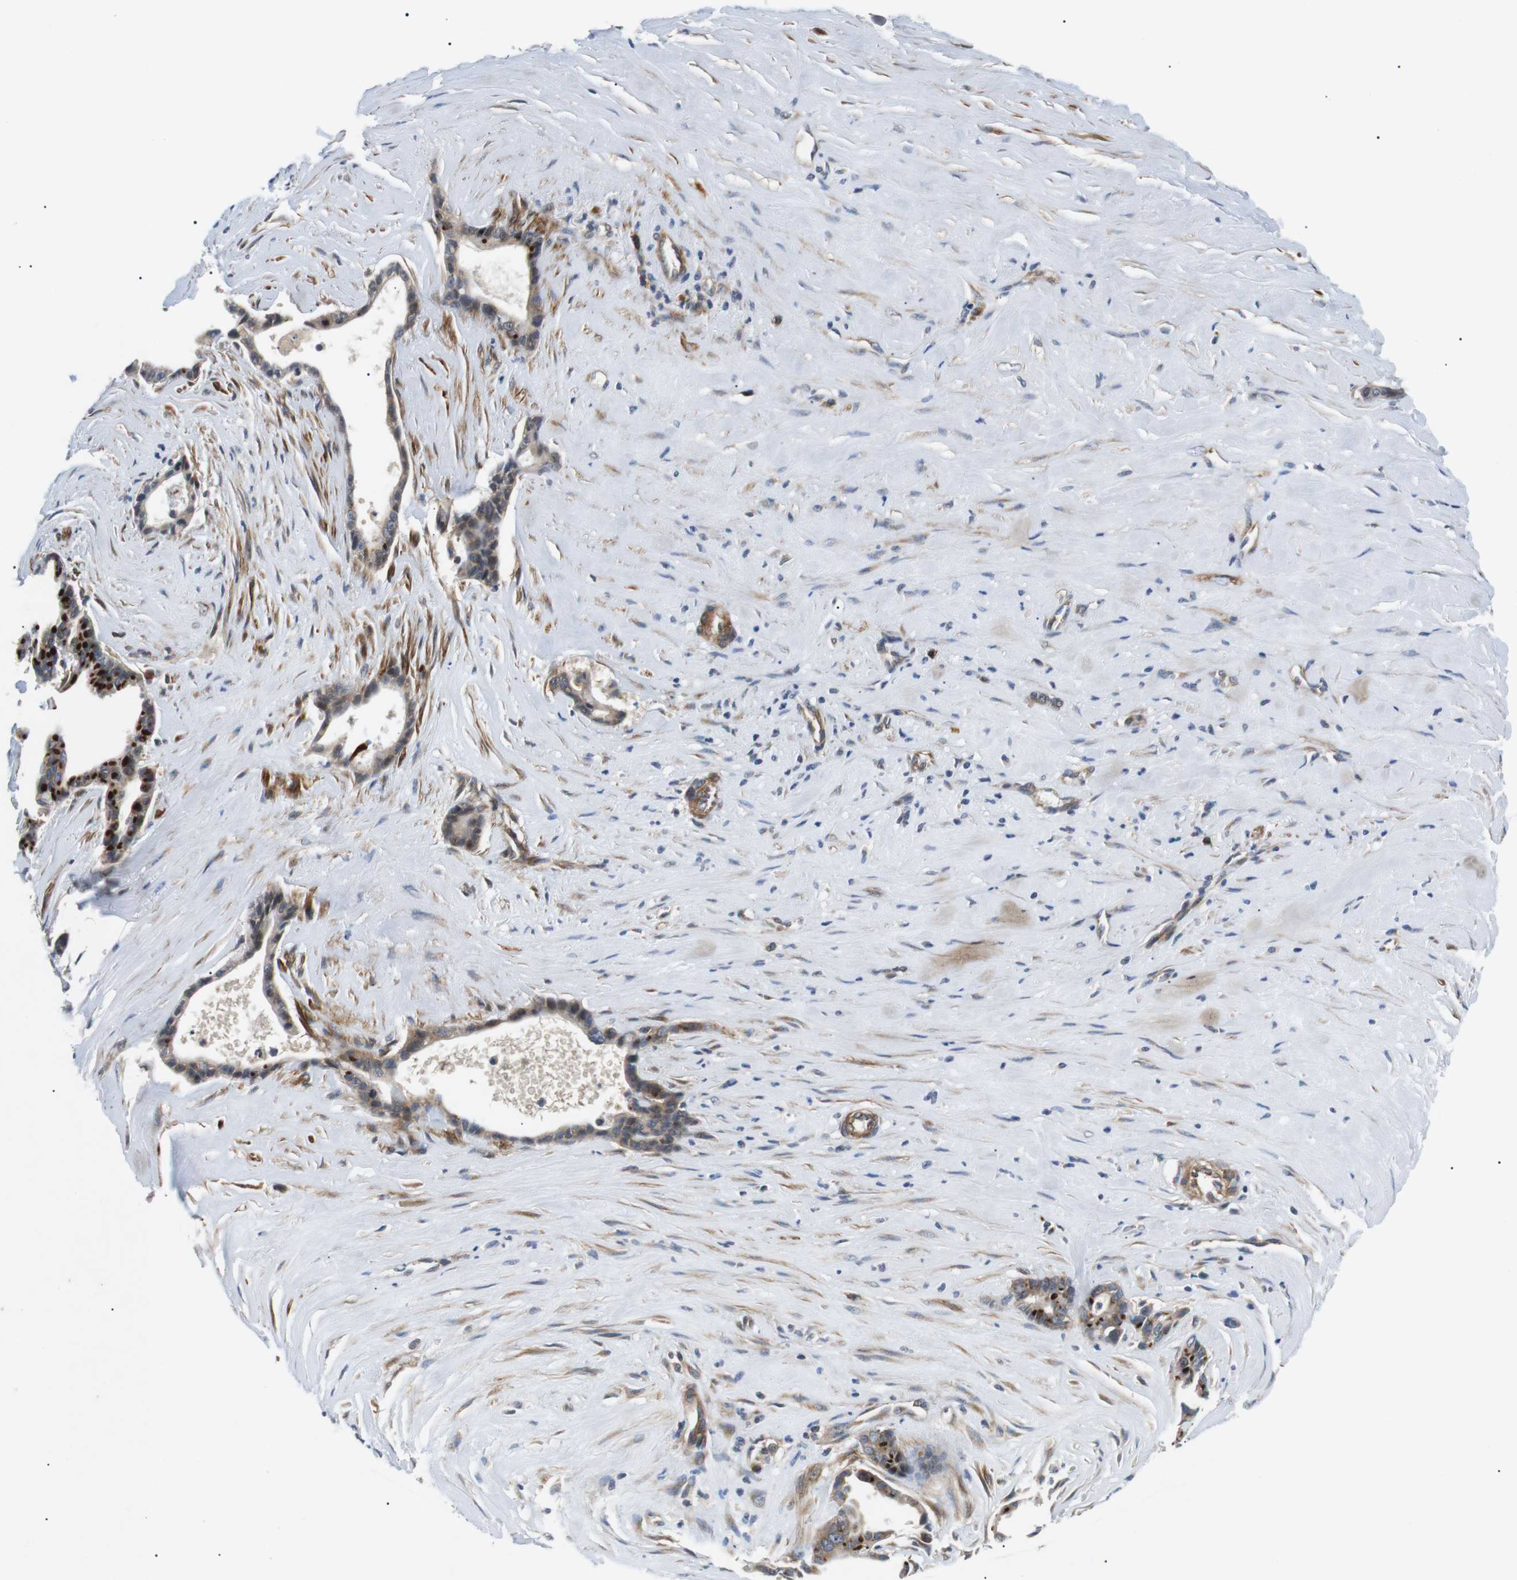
{"staining": {"intensity": "moderate", "quantity": ">75%", "location": "cytoplasmic/membranous"}, "tissue": "liver cancer", "cell_type": "Tumor cells", "image_type": "cancer", "snomed": [{"axis": "morphology", "description": "Cholangiocarcinoma"}, {"axis": "topography", "description": "Liver"}], "caption": "There is medium levels of moderate cytoplasmic/membranous positivity in tumor cells of liver cancer (cholangiocarcinoma), as demonstrated by immunohistochemical staining (brown color).", "gene": "DIPK1A", "patient": {"sex": "female", "age": 55}}